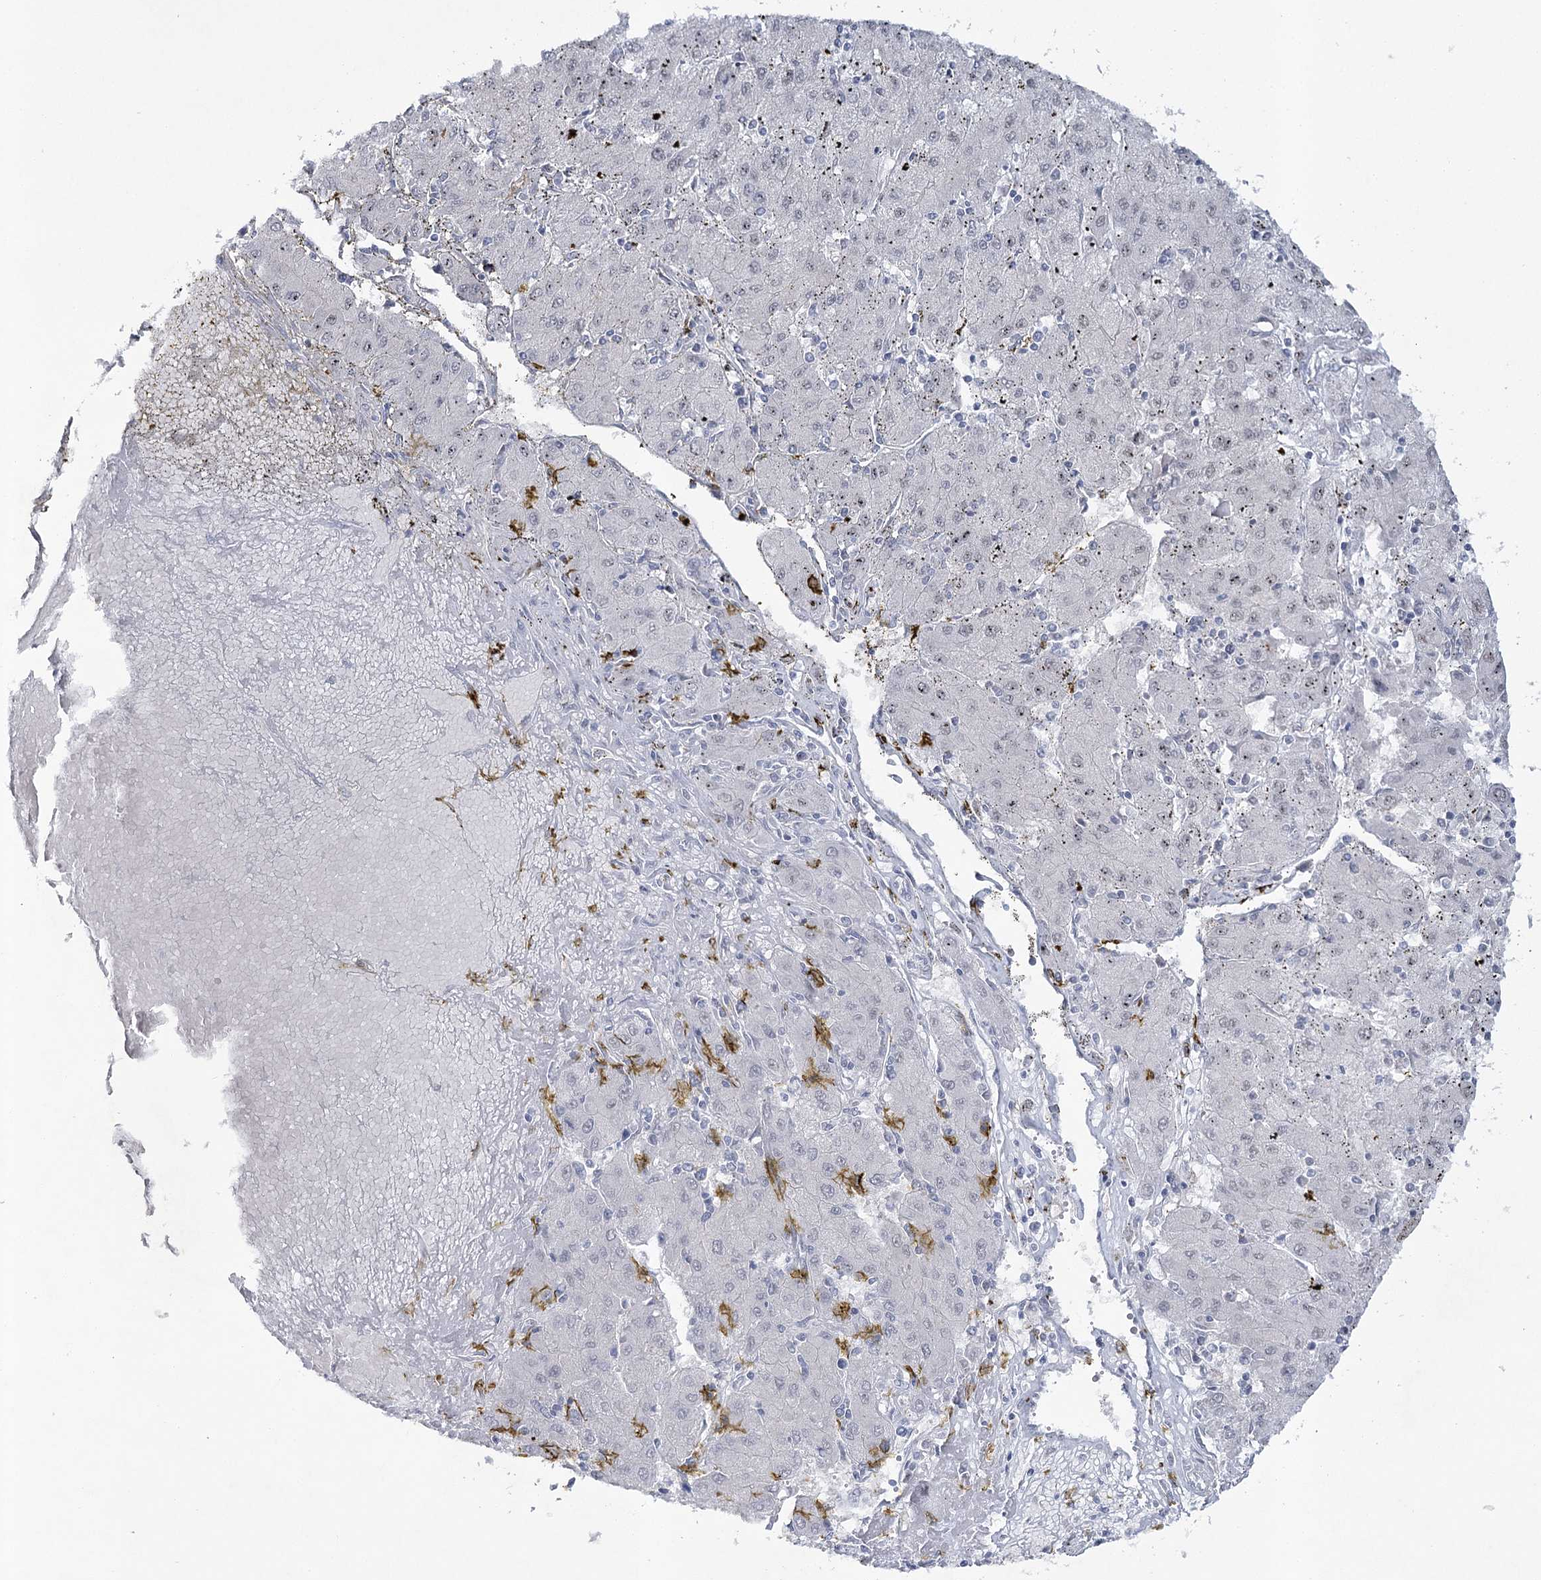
{"staining": {"intensity": "weak", "quantity": "25%-75%", "location": "nuclear"}, "tissue": "liver cancer", "cell_type": "Tumor cells", "image_type": "cancer", "snomed": [{"axis": "morphology", "description": "Carcinoma, Hepatocellular, NOS"}, {"axis": "topography", "description": "Liver"}], "caption": "Hepatocellular carcinoma (liver) stained with a brown dye shows weak nuclear positive expression in approximately 25%-75% of tumor cells.", "gene": "ZC3H8", "patient": {"sex": "male", "age": 72}}